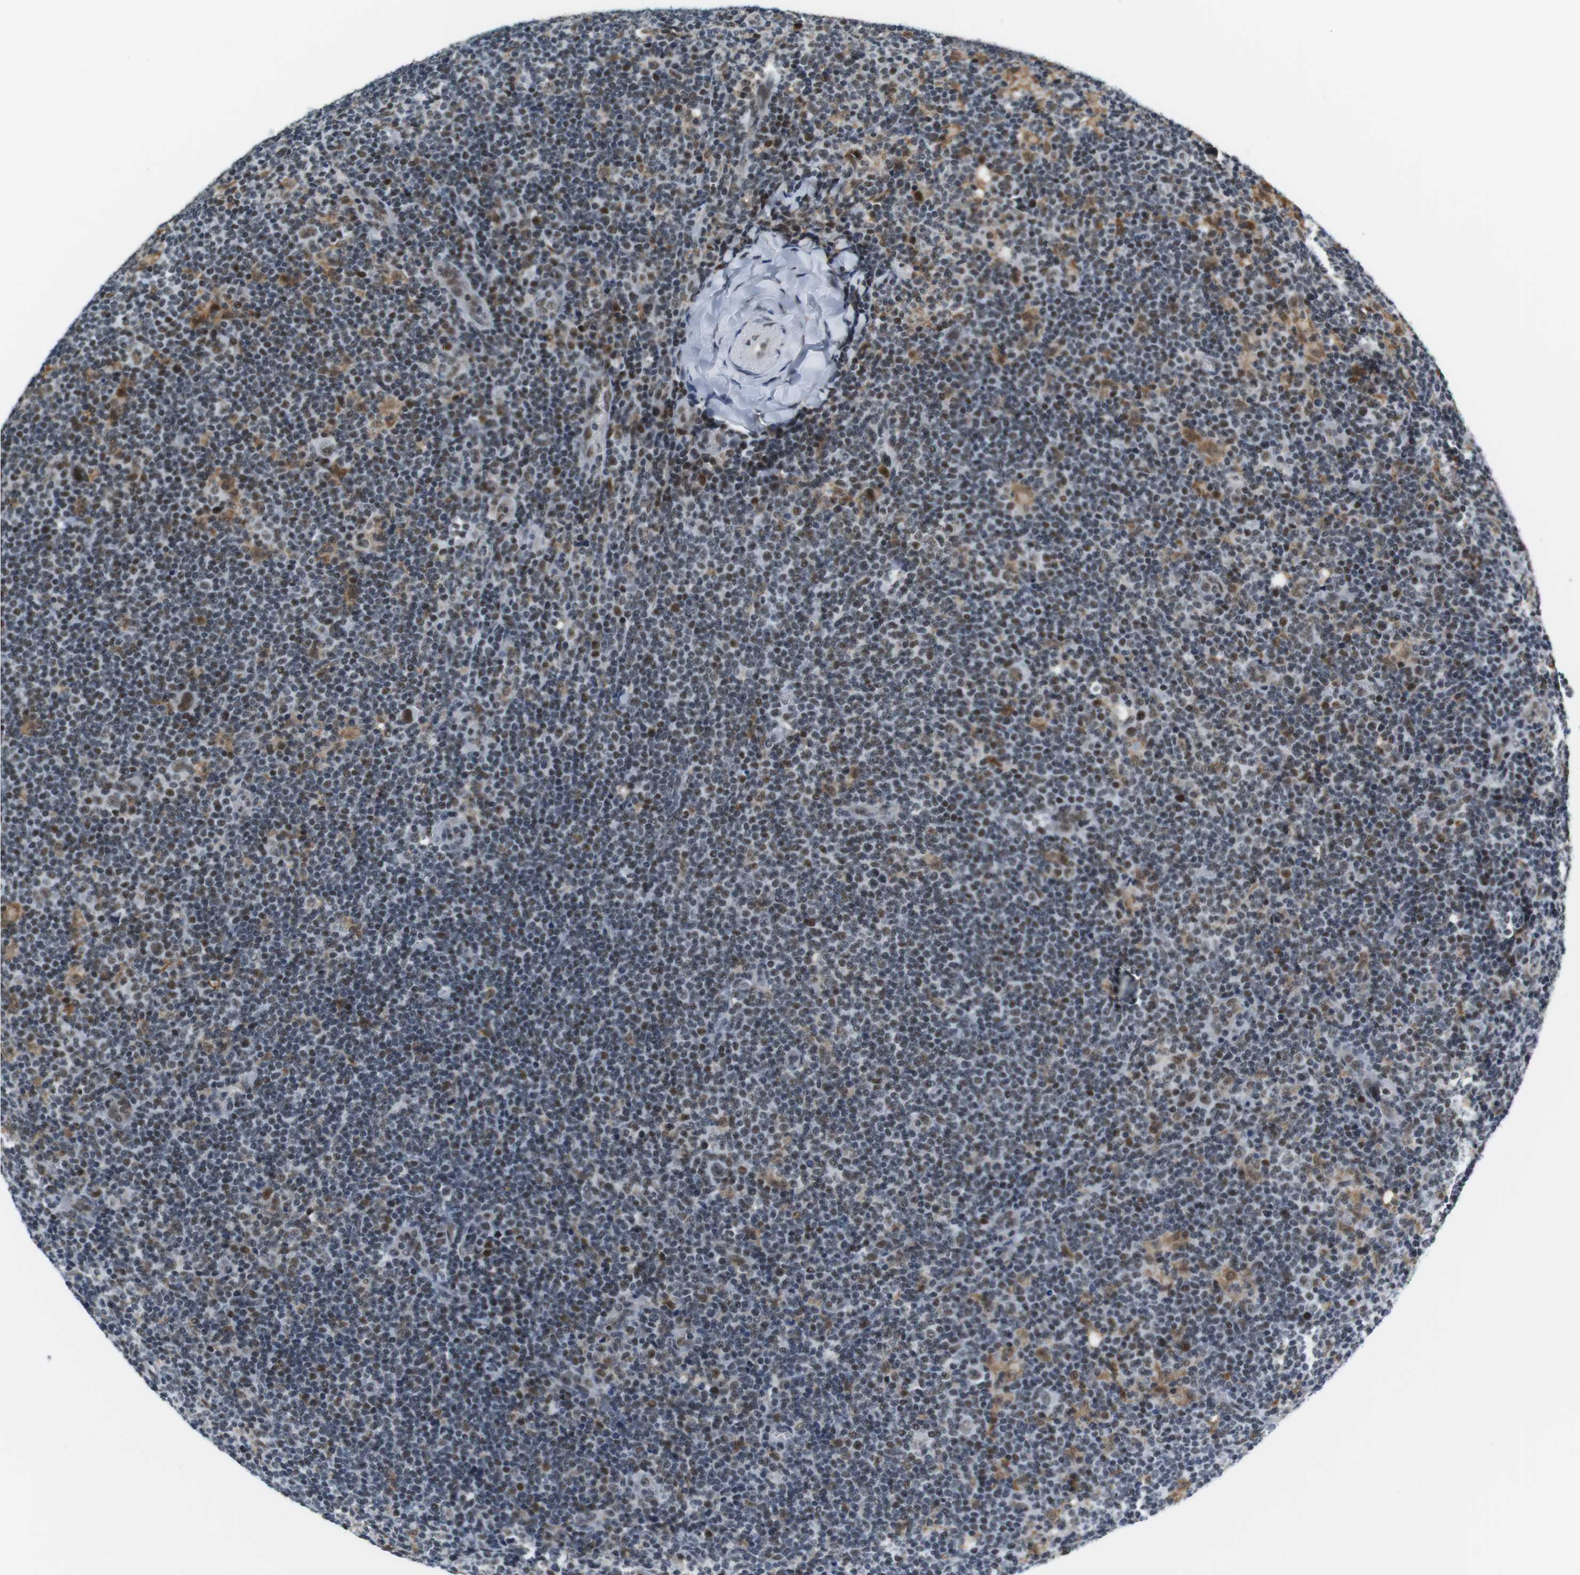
{"staining": {"intensity": "moderate", "quantity": ">75%", "location": "nuclear"}, "tissue": "lymphoma", "cell_type": "Tumor cells", "image_type": "cancer", "snomed": [{"axis": "morphology", "description": "Hodgkin's disease, NOS"}, {"axis": "topography", "description": "Lymph node"}], "caption": "The image exhibits staining of Hodgkin's disease, revealing moderate nuclear protein staining (brown color) within tumor cells. The protein is shown in brown color, while the nuclei are stained blue.", "gene": "RNF38", "patient": {"sex": "female", "age": 57}}